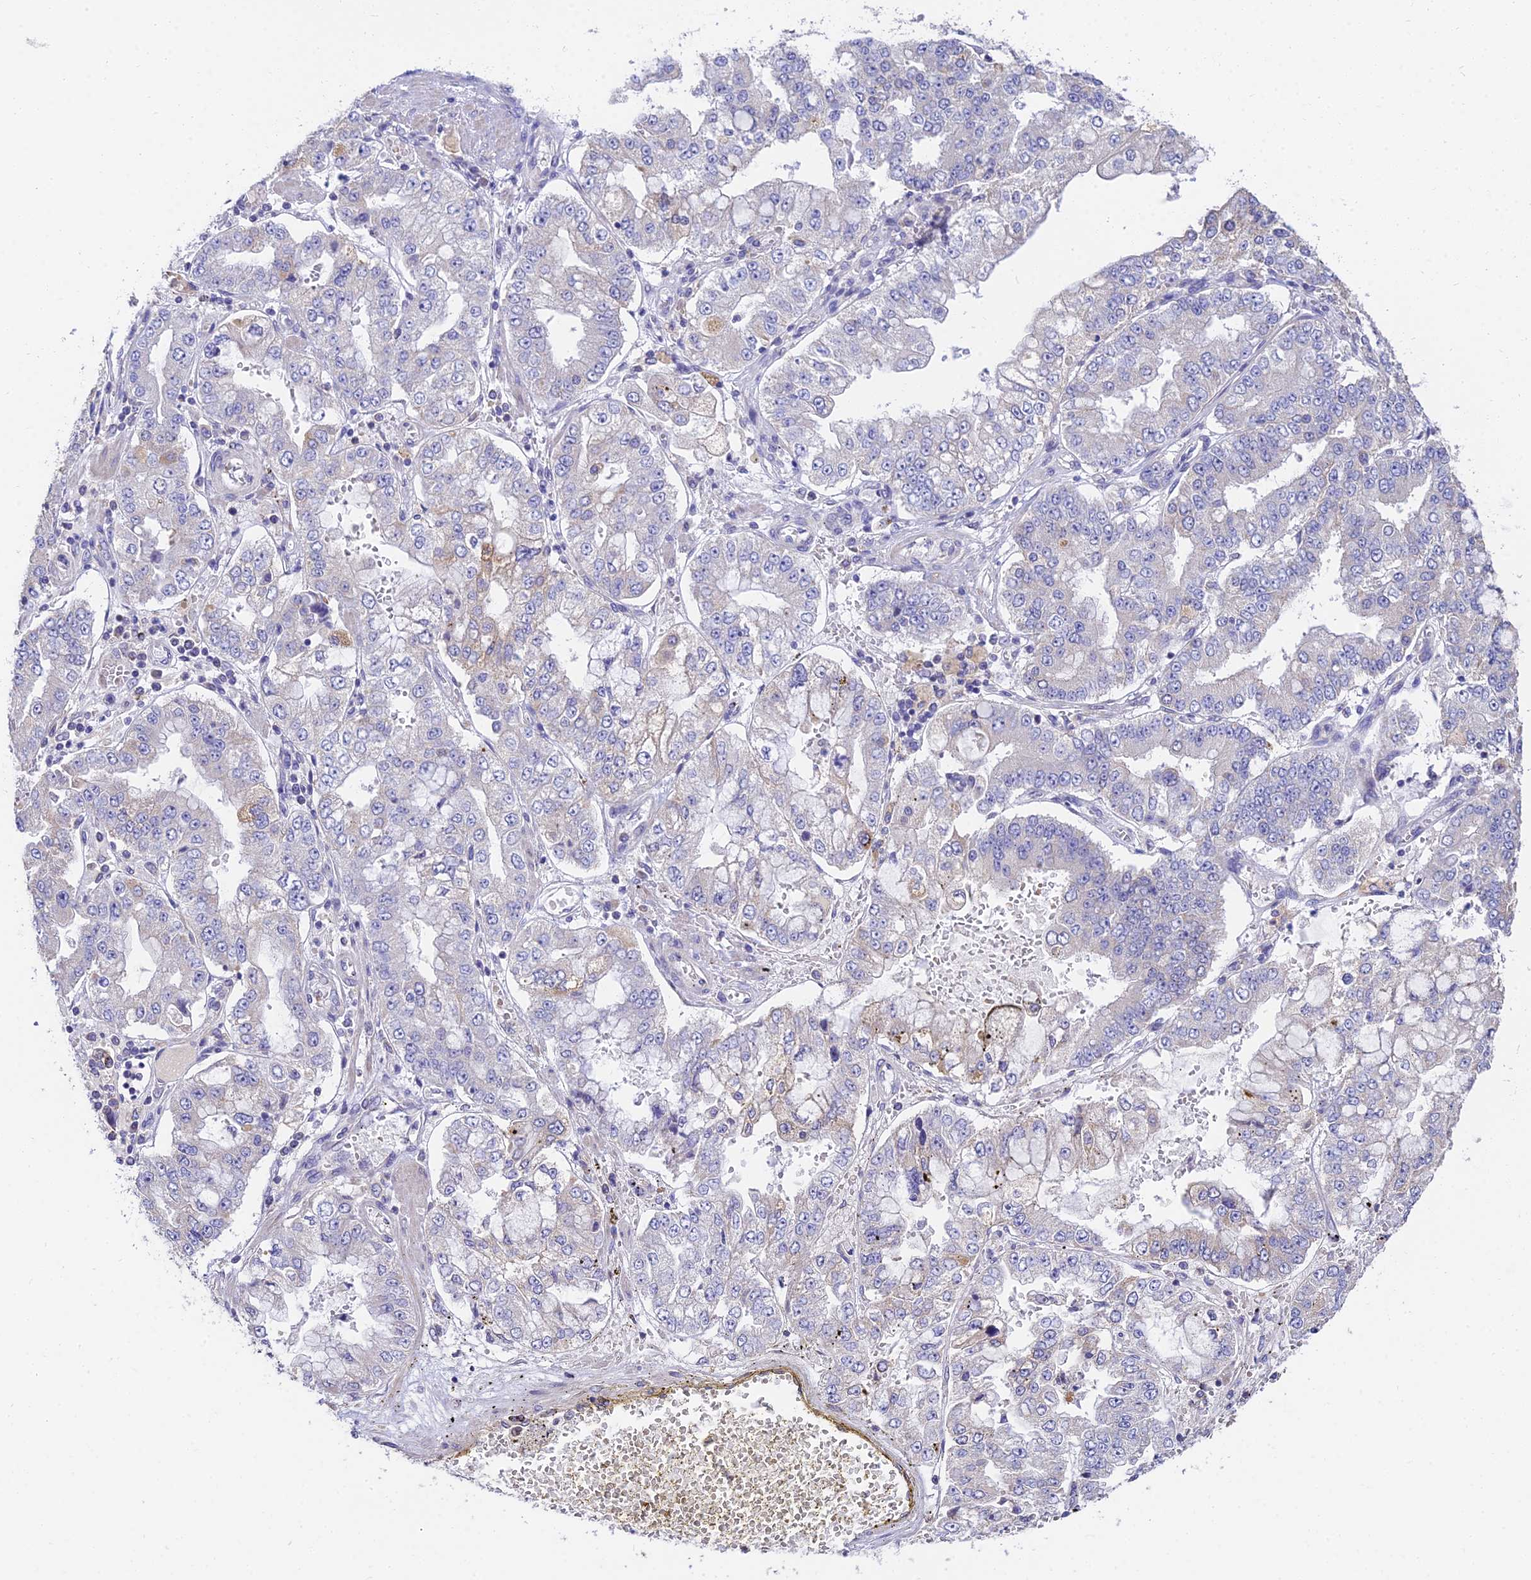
{"staining": {"intensity": "negative", "quantity": "none", "location": "none"}, "tissue": "stomach cancer", "cell_type": "Tumor cells", "image_type": "cancer", "snomed": [{"axis": "morphology", "description": "Adenocarcinoma, NOS"}, {"axis": "topography", "description": "Stomach"}], "caption": "An IHC photomicrograph of stomach adenocarcinoma is shown. There is no staining in tumor cells of stomach adenocarcinoma.", "gene": "ARL8B", "patient": {"sex": "male", "age": 76}}